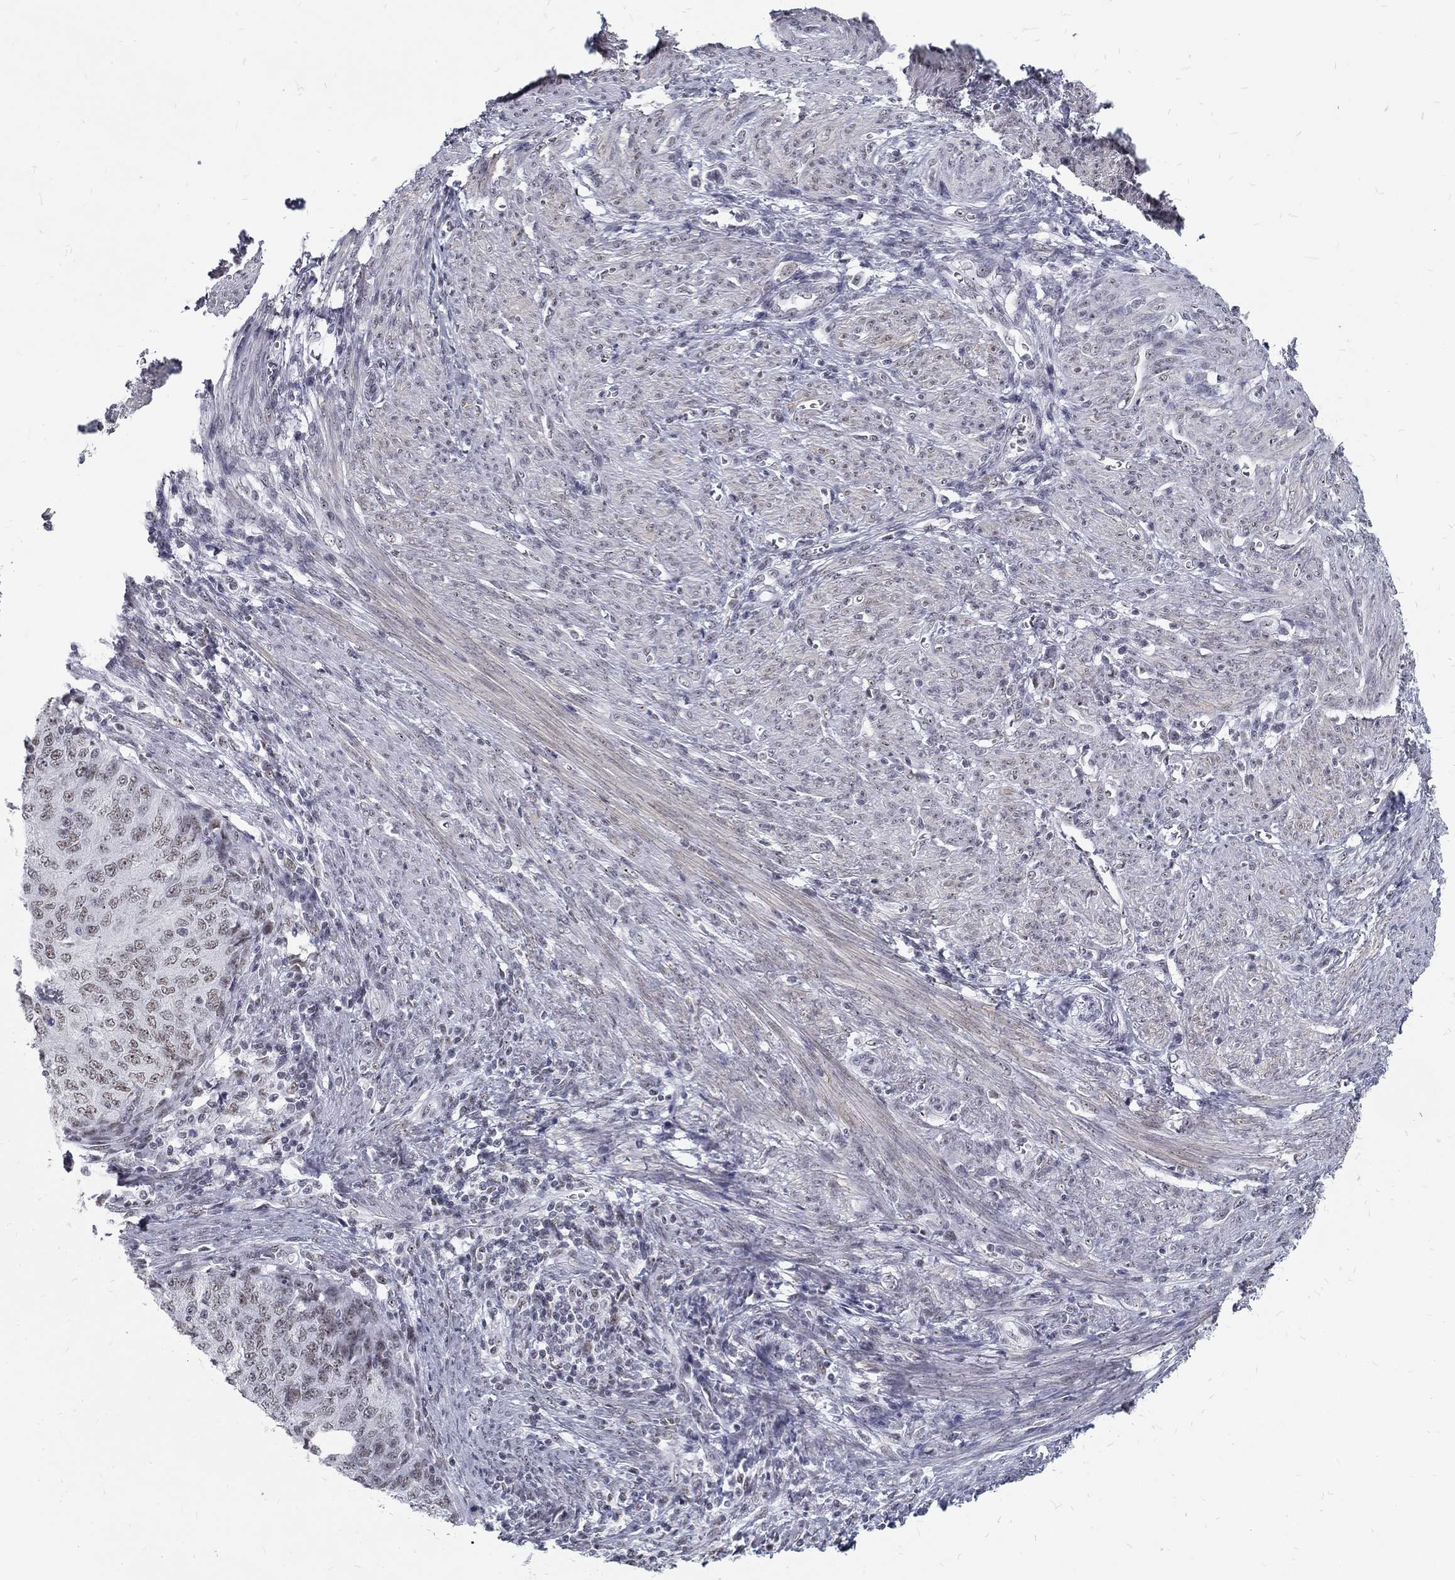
{"staining": {"intensity": "weak", "quantity": "25%-75%", "location": "nuclear"}, "tissue": "endometrial cancer", "cell_type": "Tumor cells", "image_type": "cancer", "snomed": [{"axis": "morphology", "description": "Adenocarcinoma, NOS"}, {"axis": "topography", "description": "Endometrium"}], "caption": "This photomicrograph displays immunohistochemistry staining of endometrial cancer (adenocarcinoma), with low weak nuclear expression in about 25%-75% of tumor cells.", "gene": "SNORC", "patient": {"sex": "female", "age": 82}}